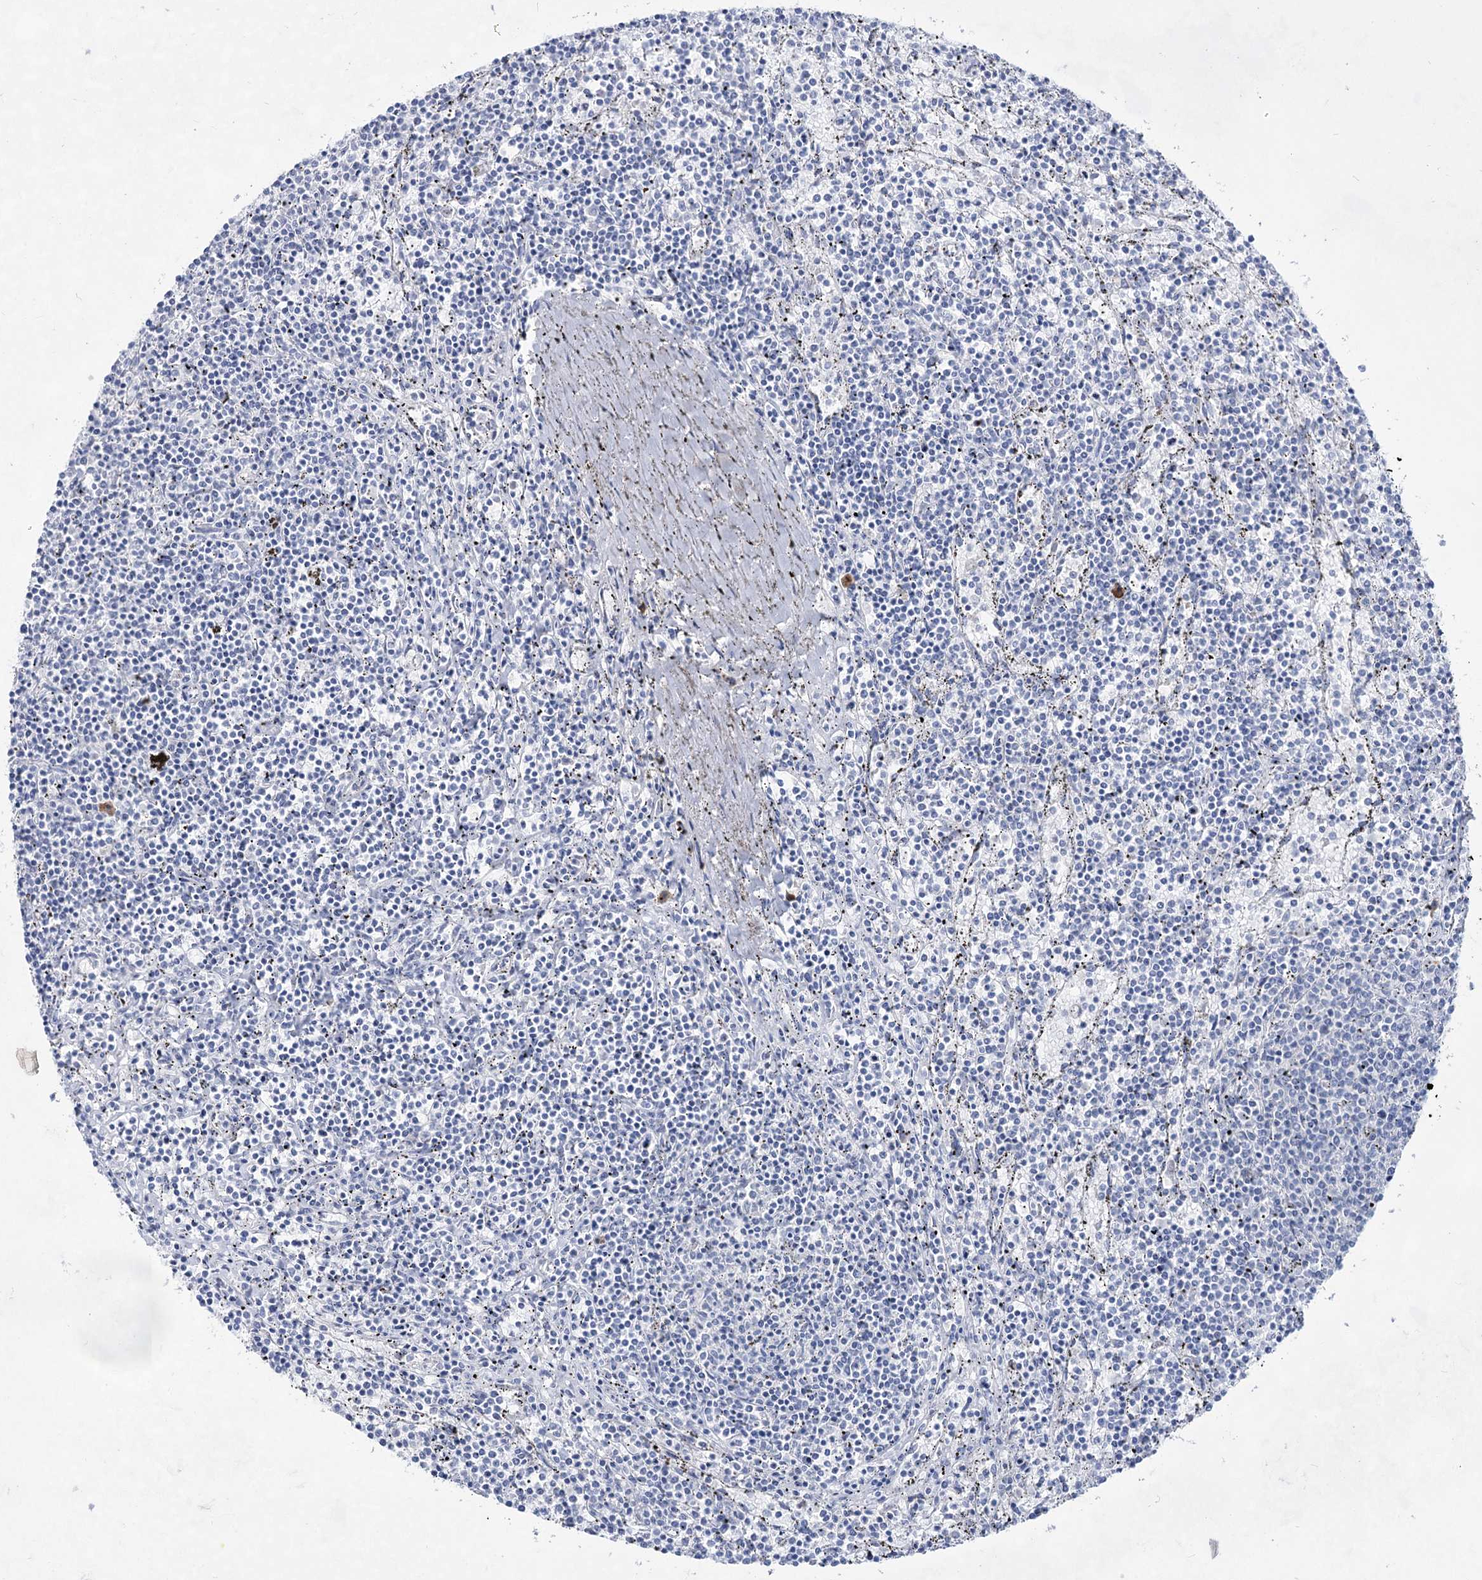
{"staining": {"intensity": "negative", "quantity": "none", "location": "none"}, "tissue": "lymphoma", "cell_type": "Tumor cells", "image_type": "cancer", "snomed": [{"axis": "morphology", "description": "Malignant lymphoma, non-Hodgkin's type, Low grade"}, {"axis": "topography", "description": "Spleen"}], "caption": "Immunohistochemical staining of human malignant lymphoma, non-Hodgkin's type (low-grade) reveals no significant staining in tumor cells. Brightfield microscopy of immunohistochemistry (IHC) stained with DAB (brown) and hematoxylin (blue), captured at high magnification.", "gene": "ACRV1", "patient": {"sex": "female", "age": 50}}